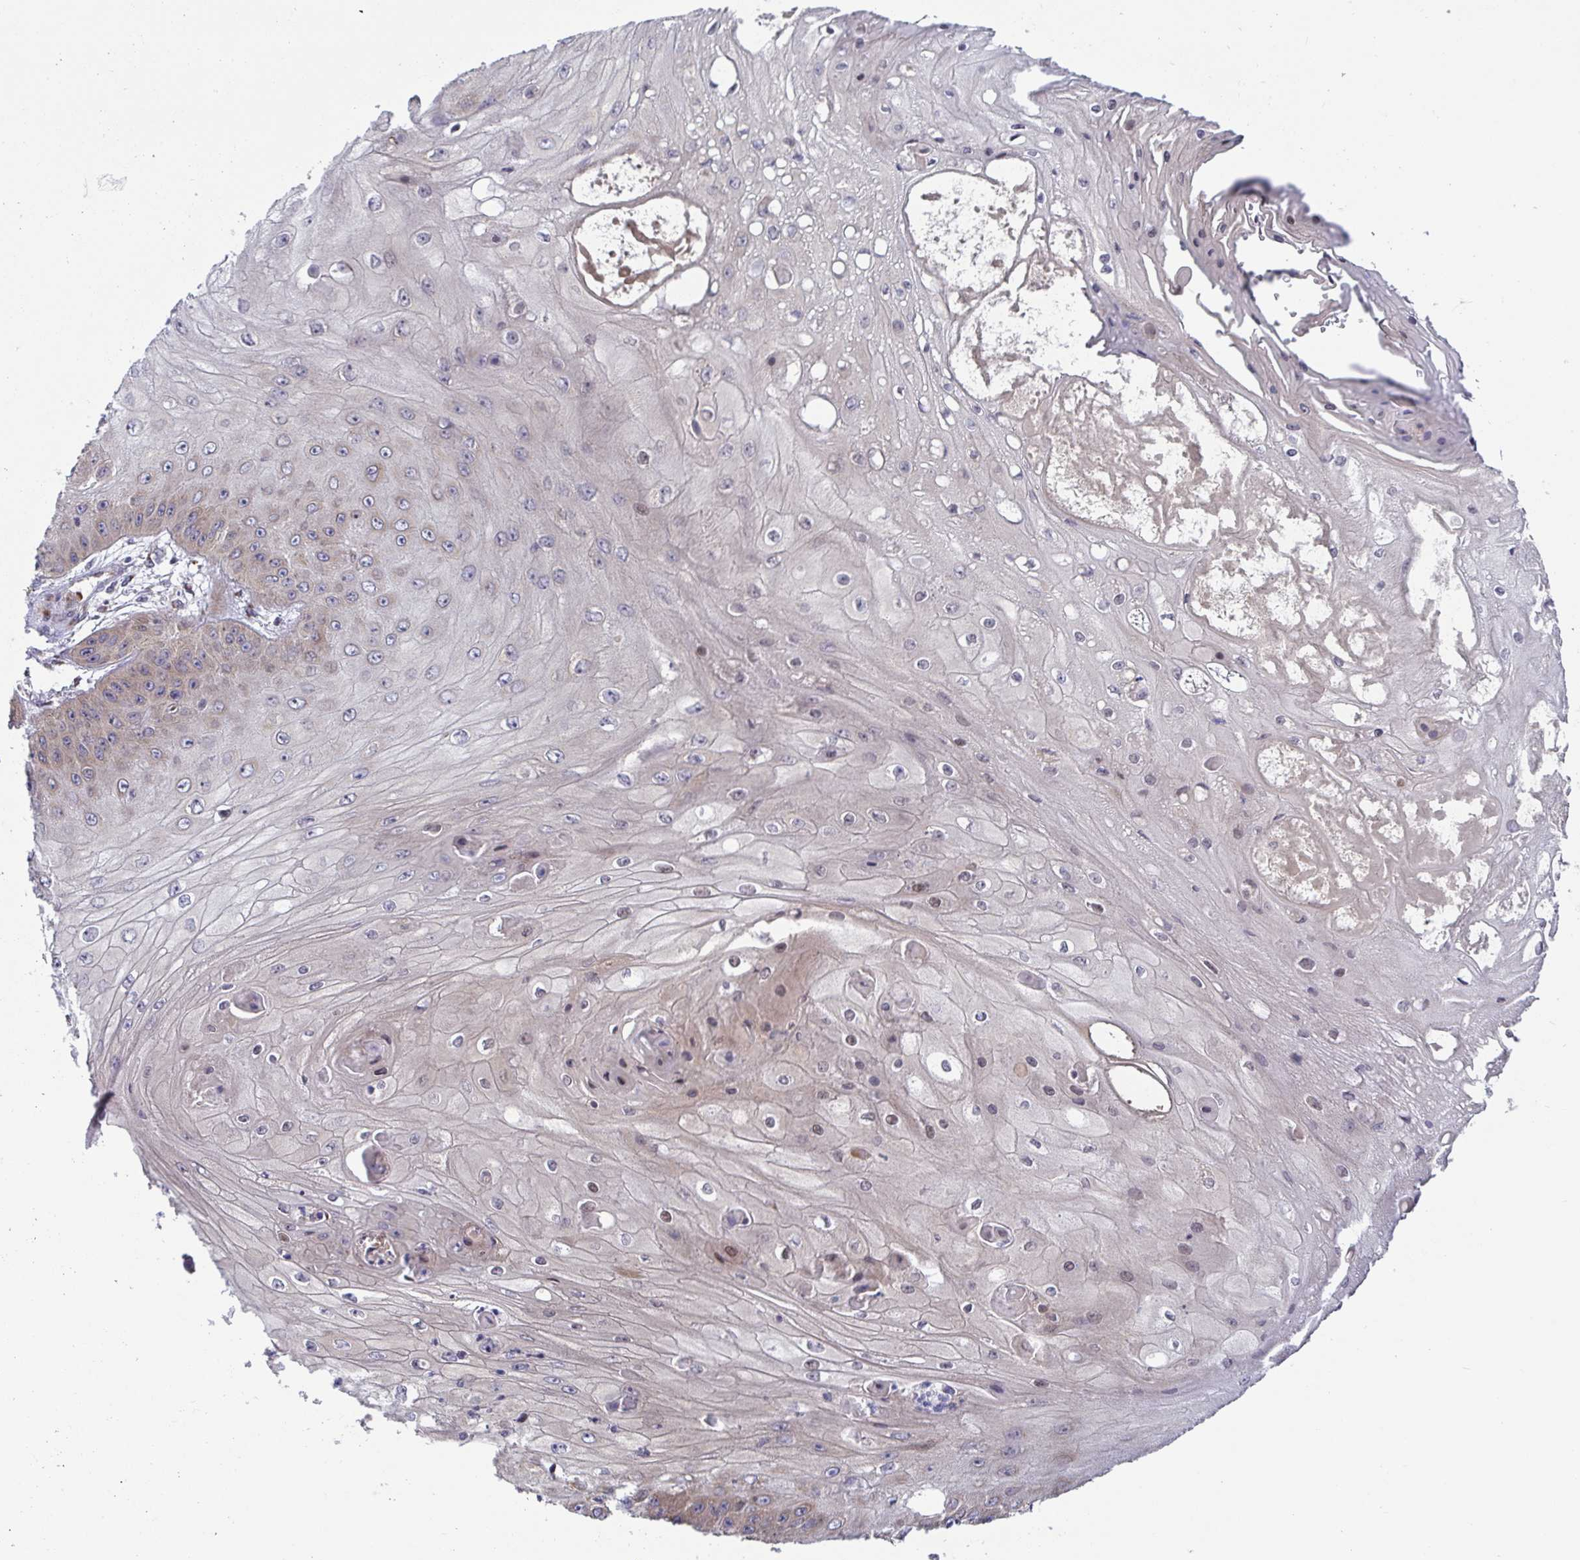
{"staining": {"intensity": "weak", "quantity": "25%-75%", "location": "cytoplasmic/membranous"}, "tissue": "skin cancer", "cell_type": "Tumor cells", "image_type": "cancer", "snomed": [{"axis": "morphology", "description": "Squamous cell carcinoma, NOS"}, {"axis": "topography", "description": "Skin"}], "caption": "This histopathology image exhibits IHC staining of skin cancer, with low weak cytoplasmic/membranous positivity in about 25%-75% of tumor cells.", "gene": "ATP5MJ", "patient": {"sex": "male", "age": 70}}